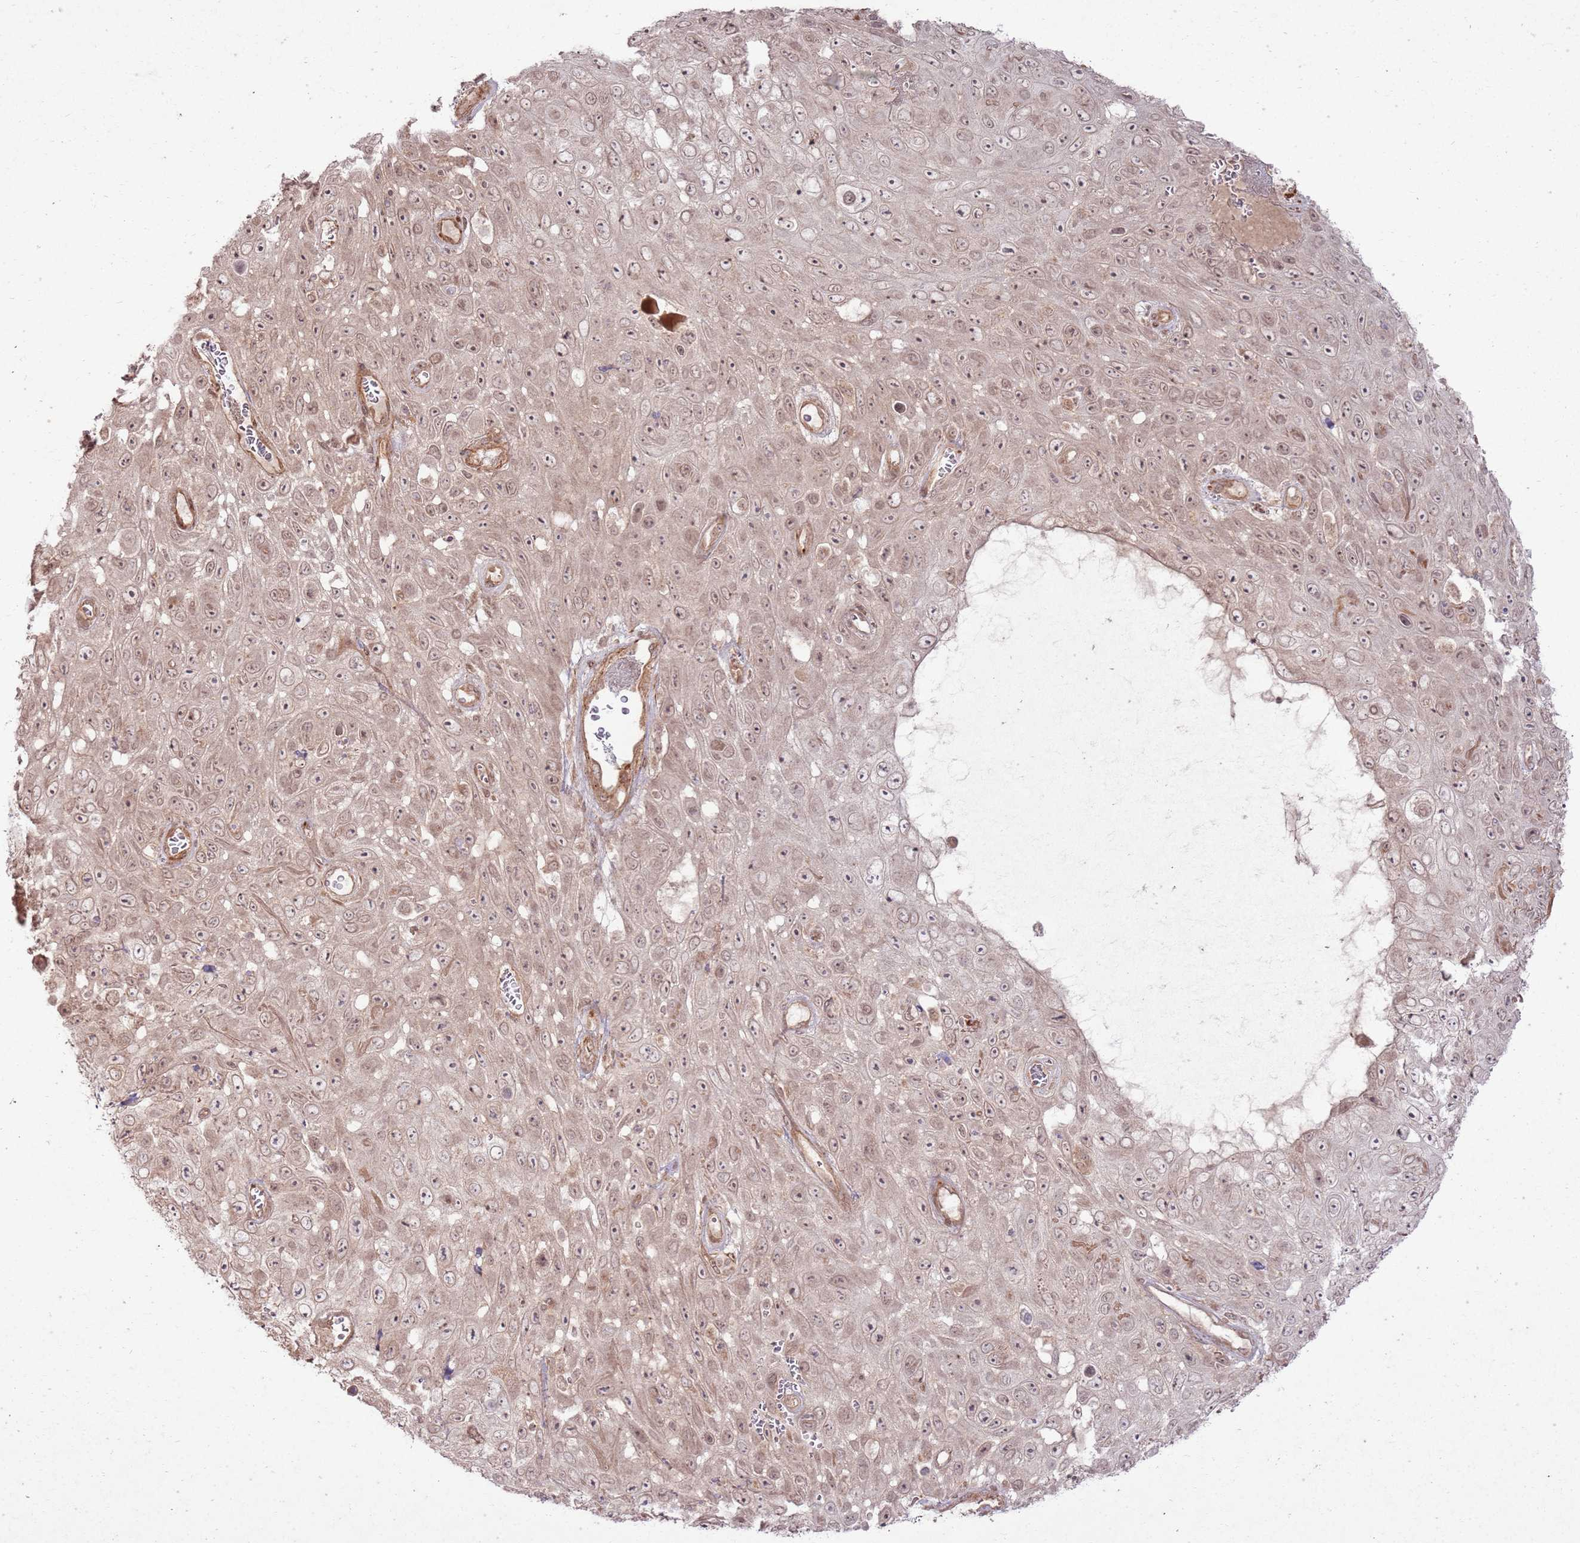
{"staining": {"intensity": "weak", "quantity": ">75%", "location": "cytoplasmic/membranous,nuclear"}, "tissue": "skin cancer", "cell_type": "Tumor cells", "image_type": "cancer", "snomed": [{"axis": "morphology", "description": "Squamous cell carcinoma, NOS"}, {"axis": "topography", "description": "Skin"}], "caption": "Brown immunohistochemical staining in skin squamous cell carcinoma shows weak cytoplasmic/membranous and nuclear staining in approximately >75% of tumor cells.", "gene": "ZNF623", "patient": {"sex": "male", "age": 82}}